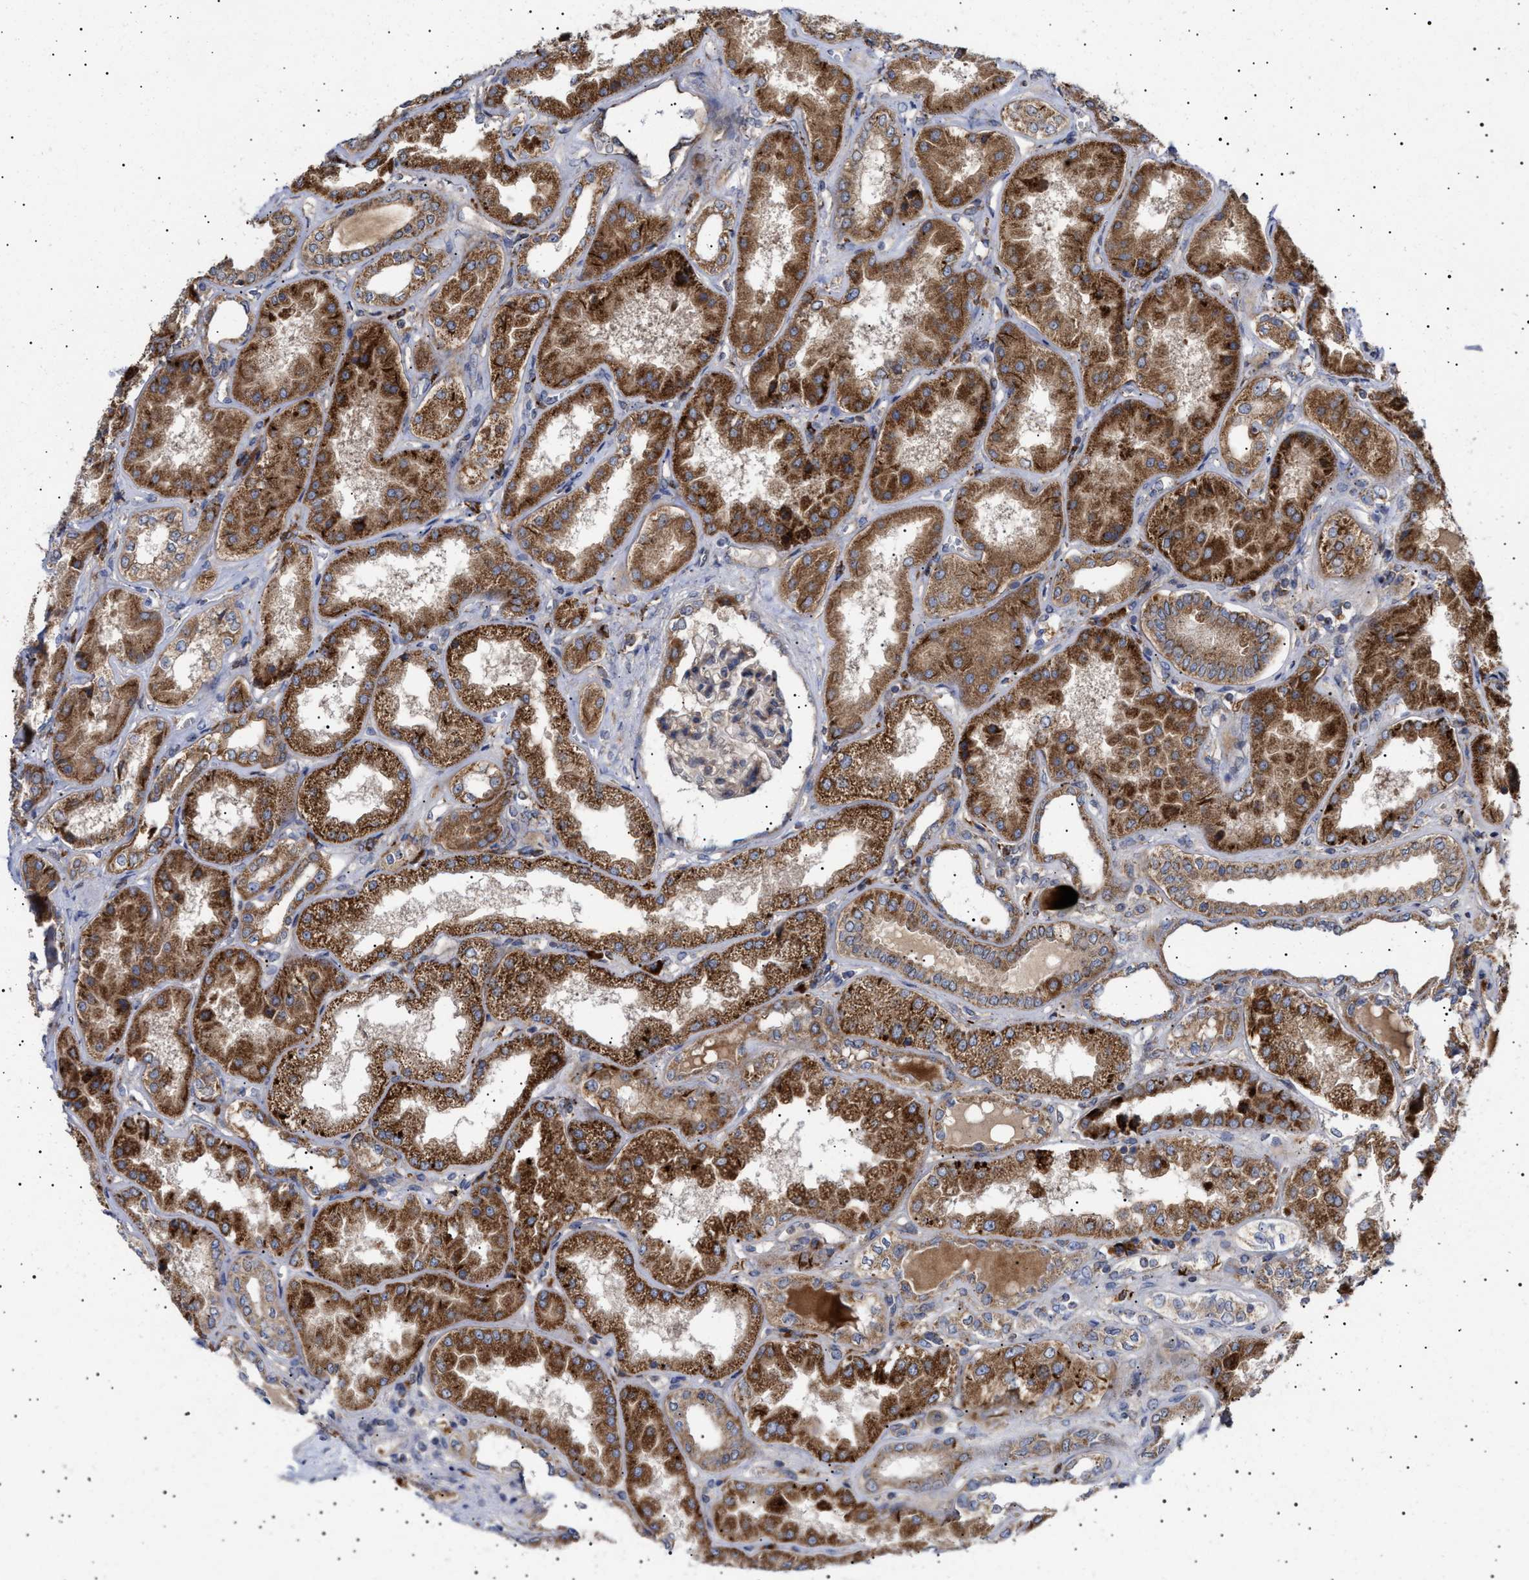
{"staining": {"intensity": "weak", "quantity": ">75%", "location": "cytoplasmic/membranous"}, "tissue": "kidney", "cell_type": "Cells in glomeruli", "image_type": "normal", "snomed": [{"axis": "morphology", "description": "Normal tissue, NOS"}, {"axis": "topography", "description": "Kidney"}], "caption": "A high-resolution micrograph shows immunohistochemistry (IHC) staining of benign kidney, which shows weak cytoplasmic/membranous staining in approximately >75% of cells in glomeruli. Using DAB (brown) and hematoxylin (blue) stains, captured at high magnification using brightfield microscopy.", "gene": "MRPL10", "patient": {"sex": "female", "age": 56}}